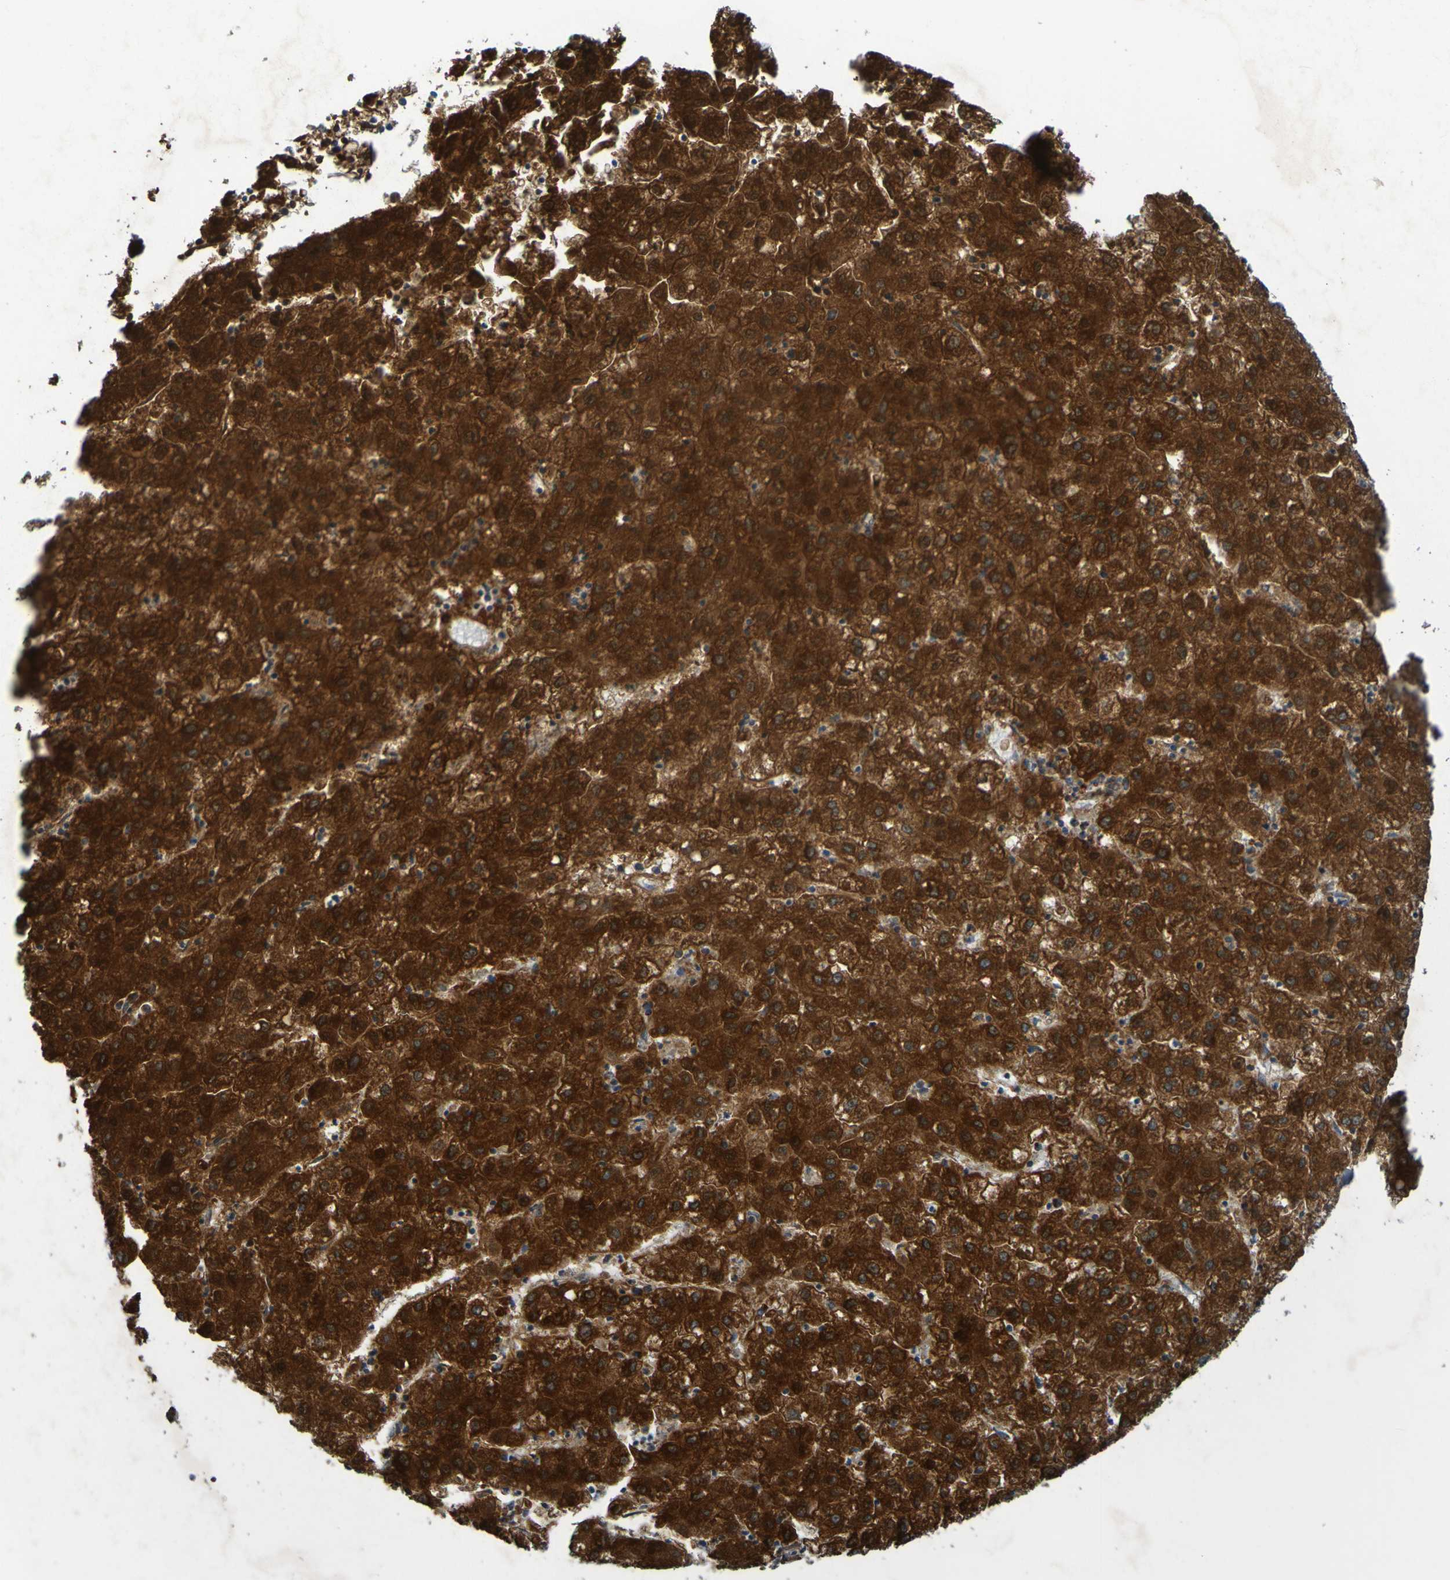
{"staining": {"intensity": "strong", "quantity": ">75%", "location": "cytoplasmic/membranous"}, "tissue": "liver cancer", "cell_type": "Tumor cells", "image_type": "cancer", "snomed": [{"axis": "morphology", "description": "Carcinoma, Hepatocellular, NOS"}, {"axis": "topography", "description": "Liver"}], "caption": "About >75% of tumor cells in liver cancer exhibit strong cytoplasmic/membranous protein staining as visualized by brown immunohistochemical staining.", "gene": "CCDC51", "patient": {"sex": "male", "age": 72}}